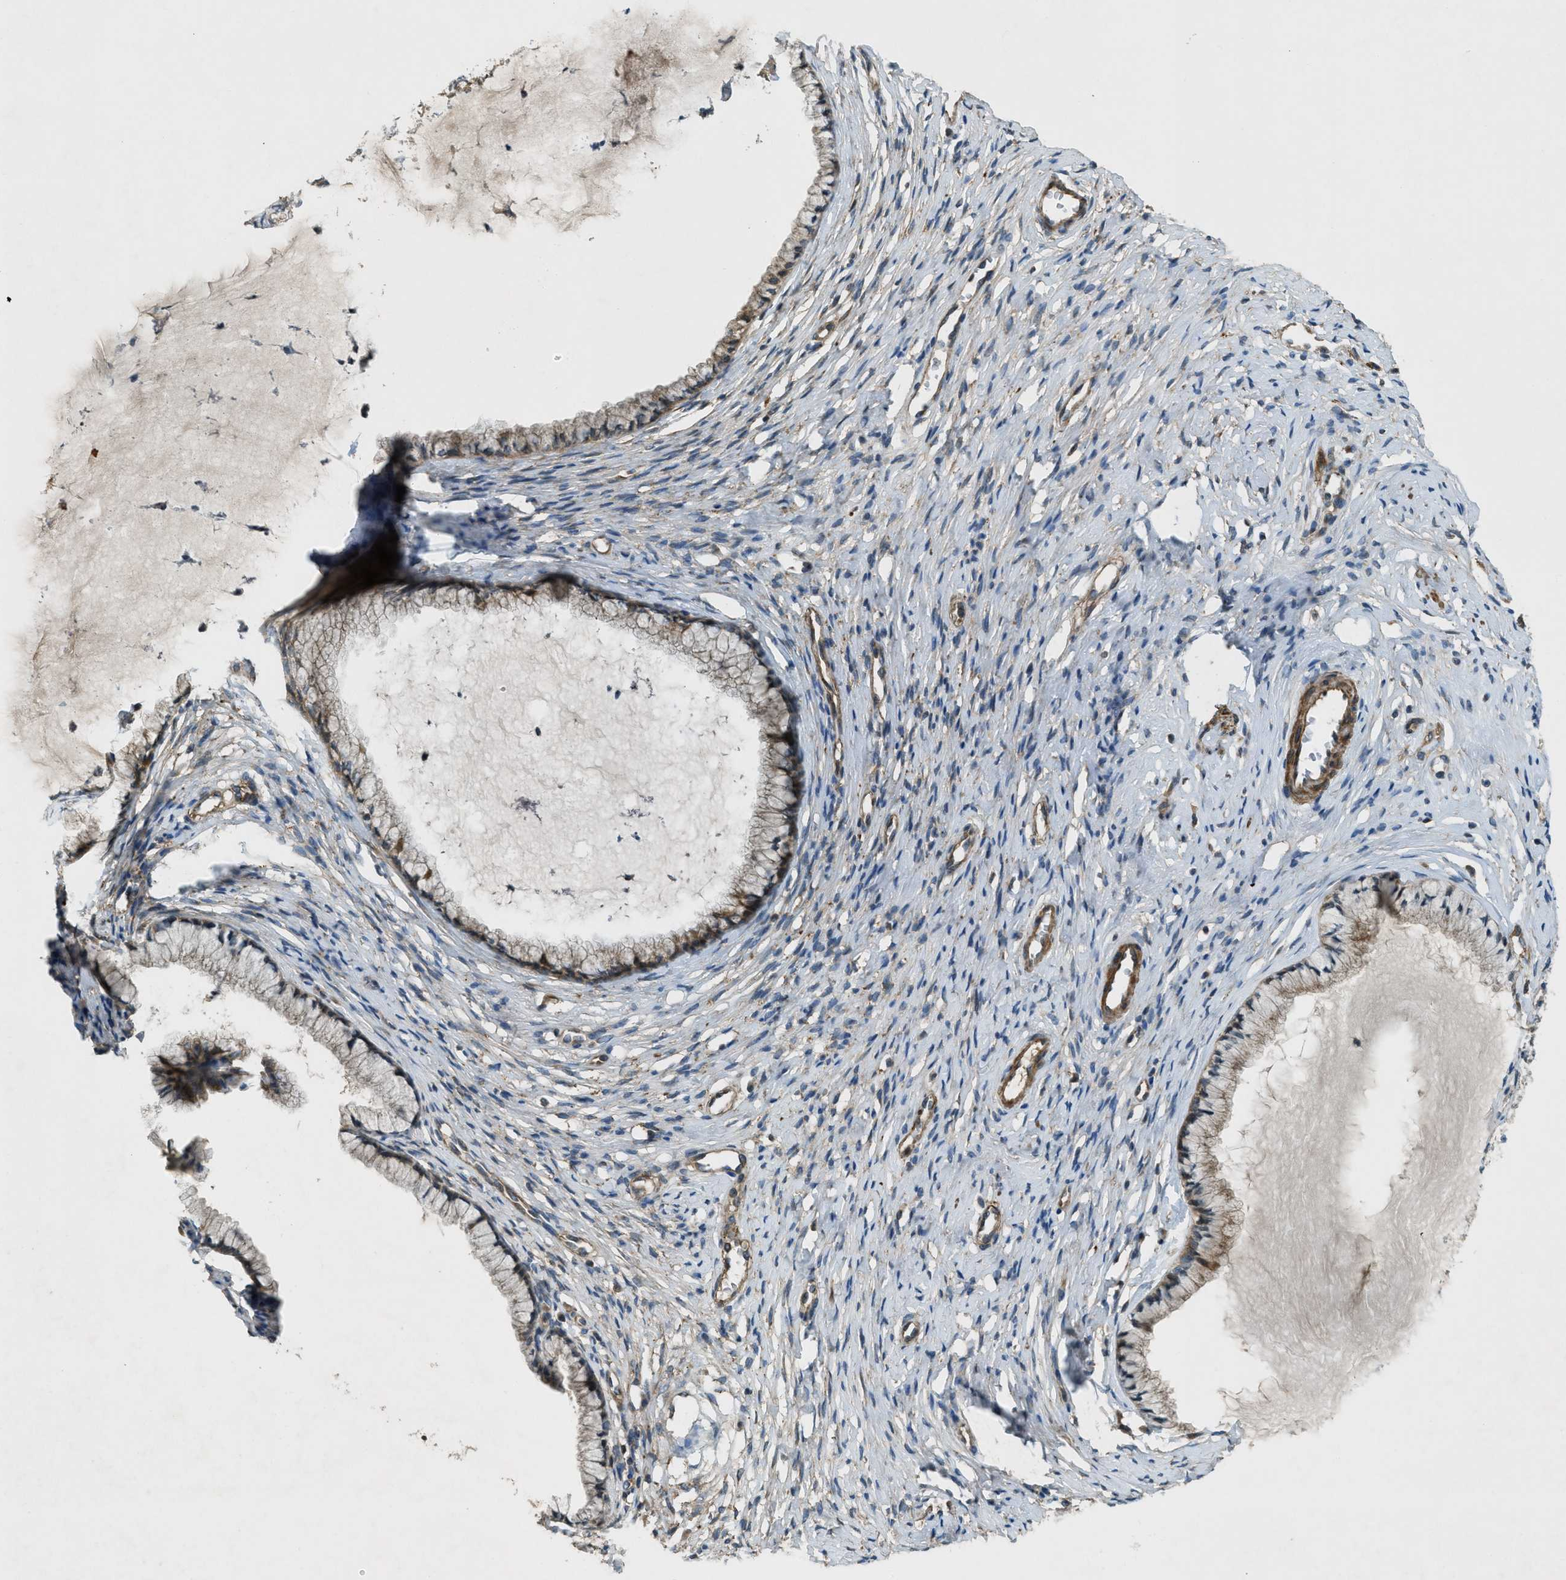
{"staining": {"intensity": "moderate", "quantity": ">75%", "location": "cytoplasmic/membranous,nuclear"}, "tissue": "cervix", "cell_type": "Glandular cells", "image_type": "normal", "snomed": [{"axis": "morphology", "description": "Normal tissue, NOS"}, {"axis": "topography", "description": "Cervix"}], "caption": "Immunohistochemical staining of normal human cervix demonstrates >75% levels of moderate cytoplasmic/membranous,nuclear protein positivity in approximately >75% of glandular cells. (DAB (3,3'-diaminobenzidine) IHC with brightfield microscopy, high magnification).", "gene": "VEZT", "patient": {"sex": "female", "age": 77}}